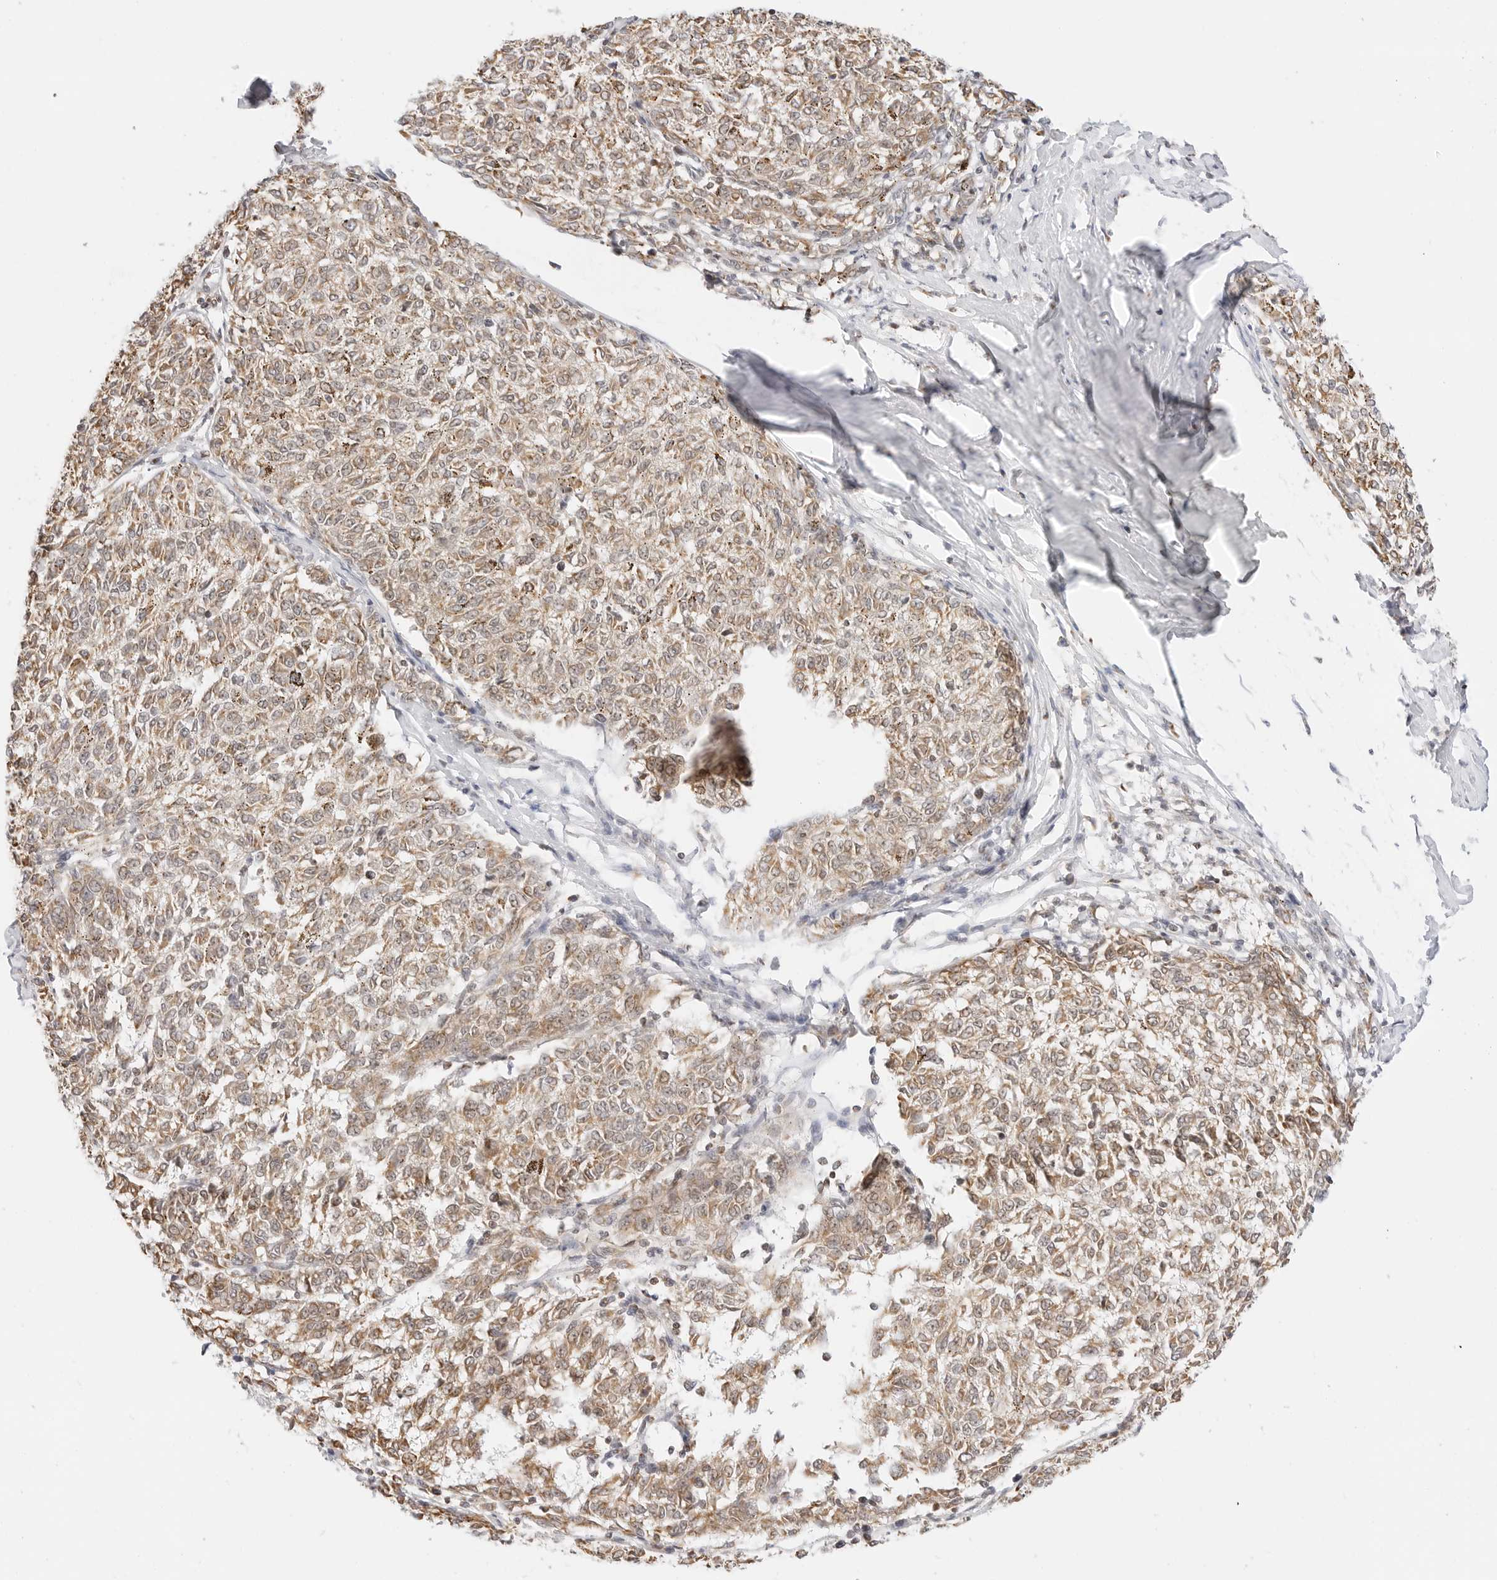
{"staining": {"intensity": "moderate", "quantity": ">75%", "location": "cytoplasmic/membranous"}, "tissue": "melanoma", "cell_type": "Tumor cells", "image_type": "cancer", "snomed": [{"axis": "morphology", "description": "Malignant melanoma, NOS"}, {"axis": "topography", "description": "Skin"}], "caption": "This histopathology image exhibits IHC staining of malignant melanoma, with medium moderate cytoplasmic/membranous expression in approximately >75% of tumor cells.", "gene": "GORAB", "patient": {"sex": "female", "age": 72}}